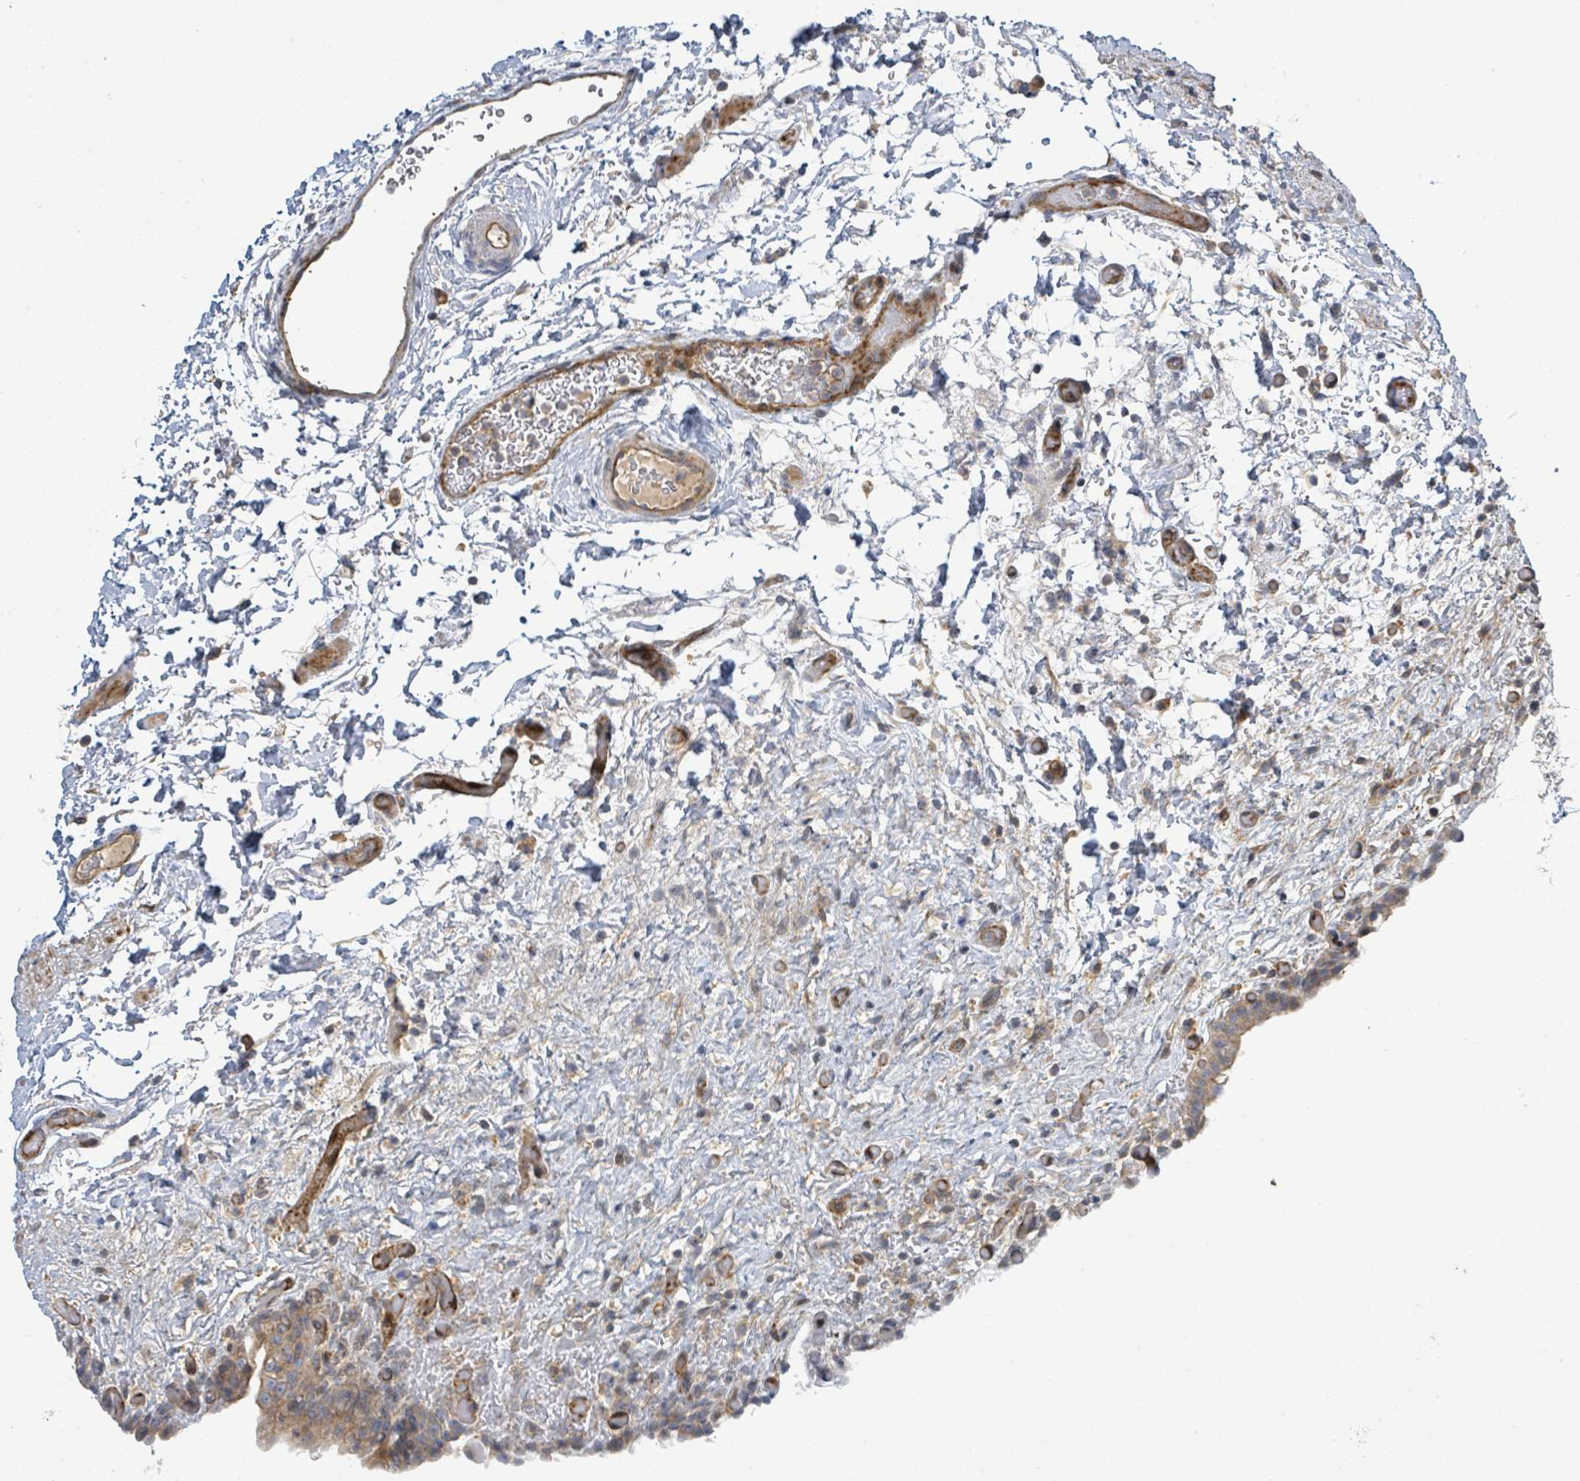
{"staining": {"intensity": "weak", "quantity": "25%-75%", "location": "cytoplasmic/membranous"}, "tissue": "urinary bladder", "cell_type": "Urothelial cells", "image_type": "normal", "snomed": [{"axis": "morphology", "description": "Normal tissue, NOS"}, {"axis": "topography", "description": "Urinary bladder"}], "caption": "Approximately 25%-75% of urothelial cells in benign human urinary bladder display weak cytoplasmic/membranous protein positivity as visualized by brown immunohistochemical staining.", "gene": "CFAP210", "patient": {"sex": "male", "age": 69}}